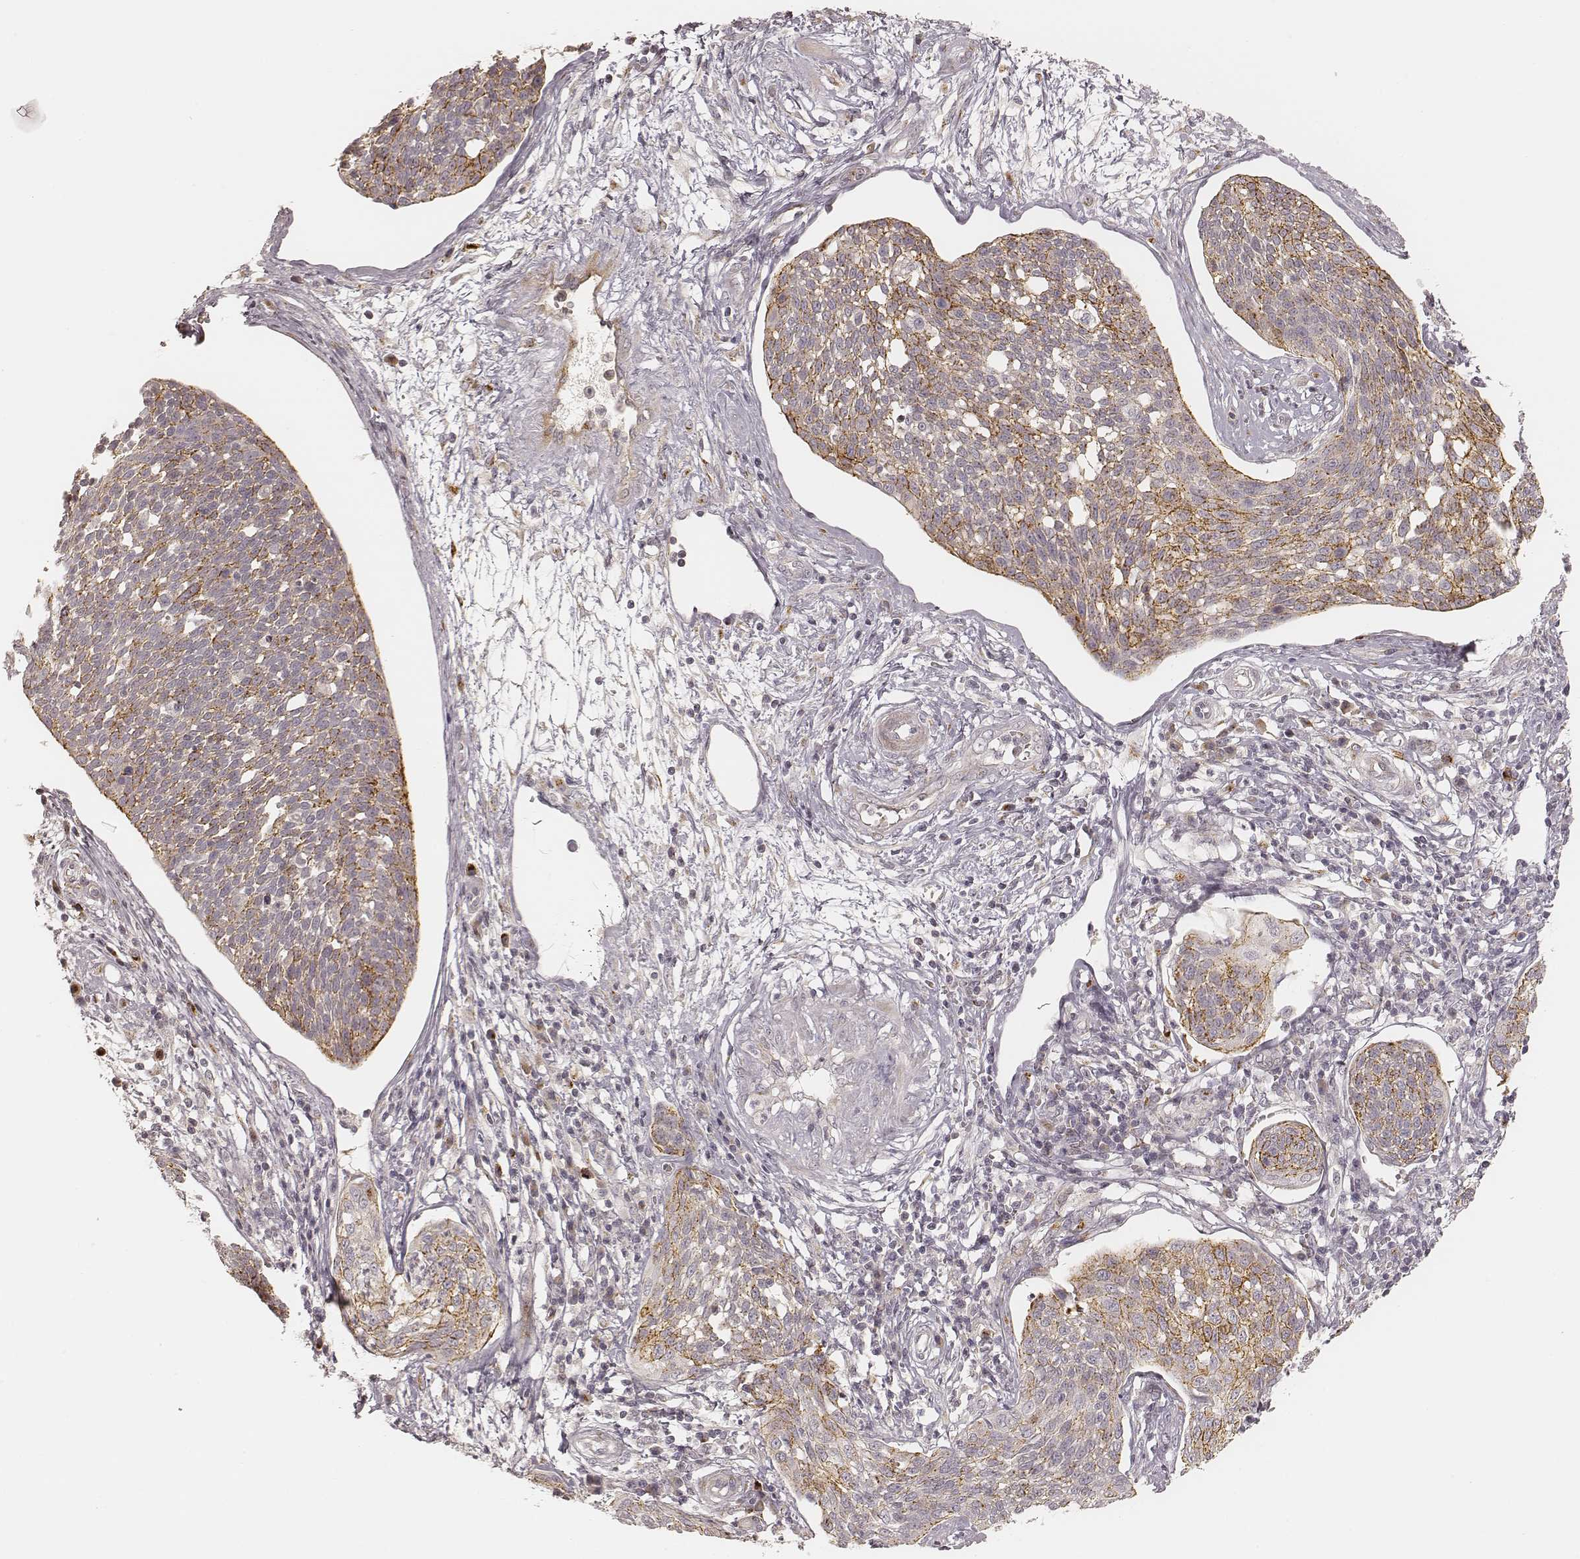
{"staining": {"intensity": "moderate", "quantity": "25%-75%", "location": "cytoplasmic/membranous"}, "tissue": "cervical cancer", "cell_type": "Tumor cells", "image_type": "cancer", "snomed": [{"axis": "morphology", "description": "Squamous cell carcinoma, NOS"}, {"axis": "topography", "description": "Cervix"}], "caption": "Immunohistochemical staining of human cervical cancer shows moderate cytoplasmic/membranous protein positivity in about 25%-75% of tumor cells.", "gene": "GORASP2", "patient": {"sex": "female", "age": 34}}